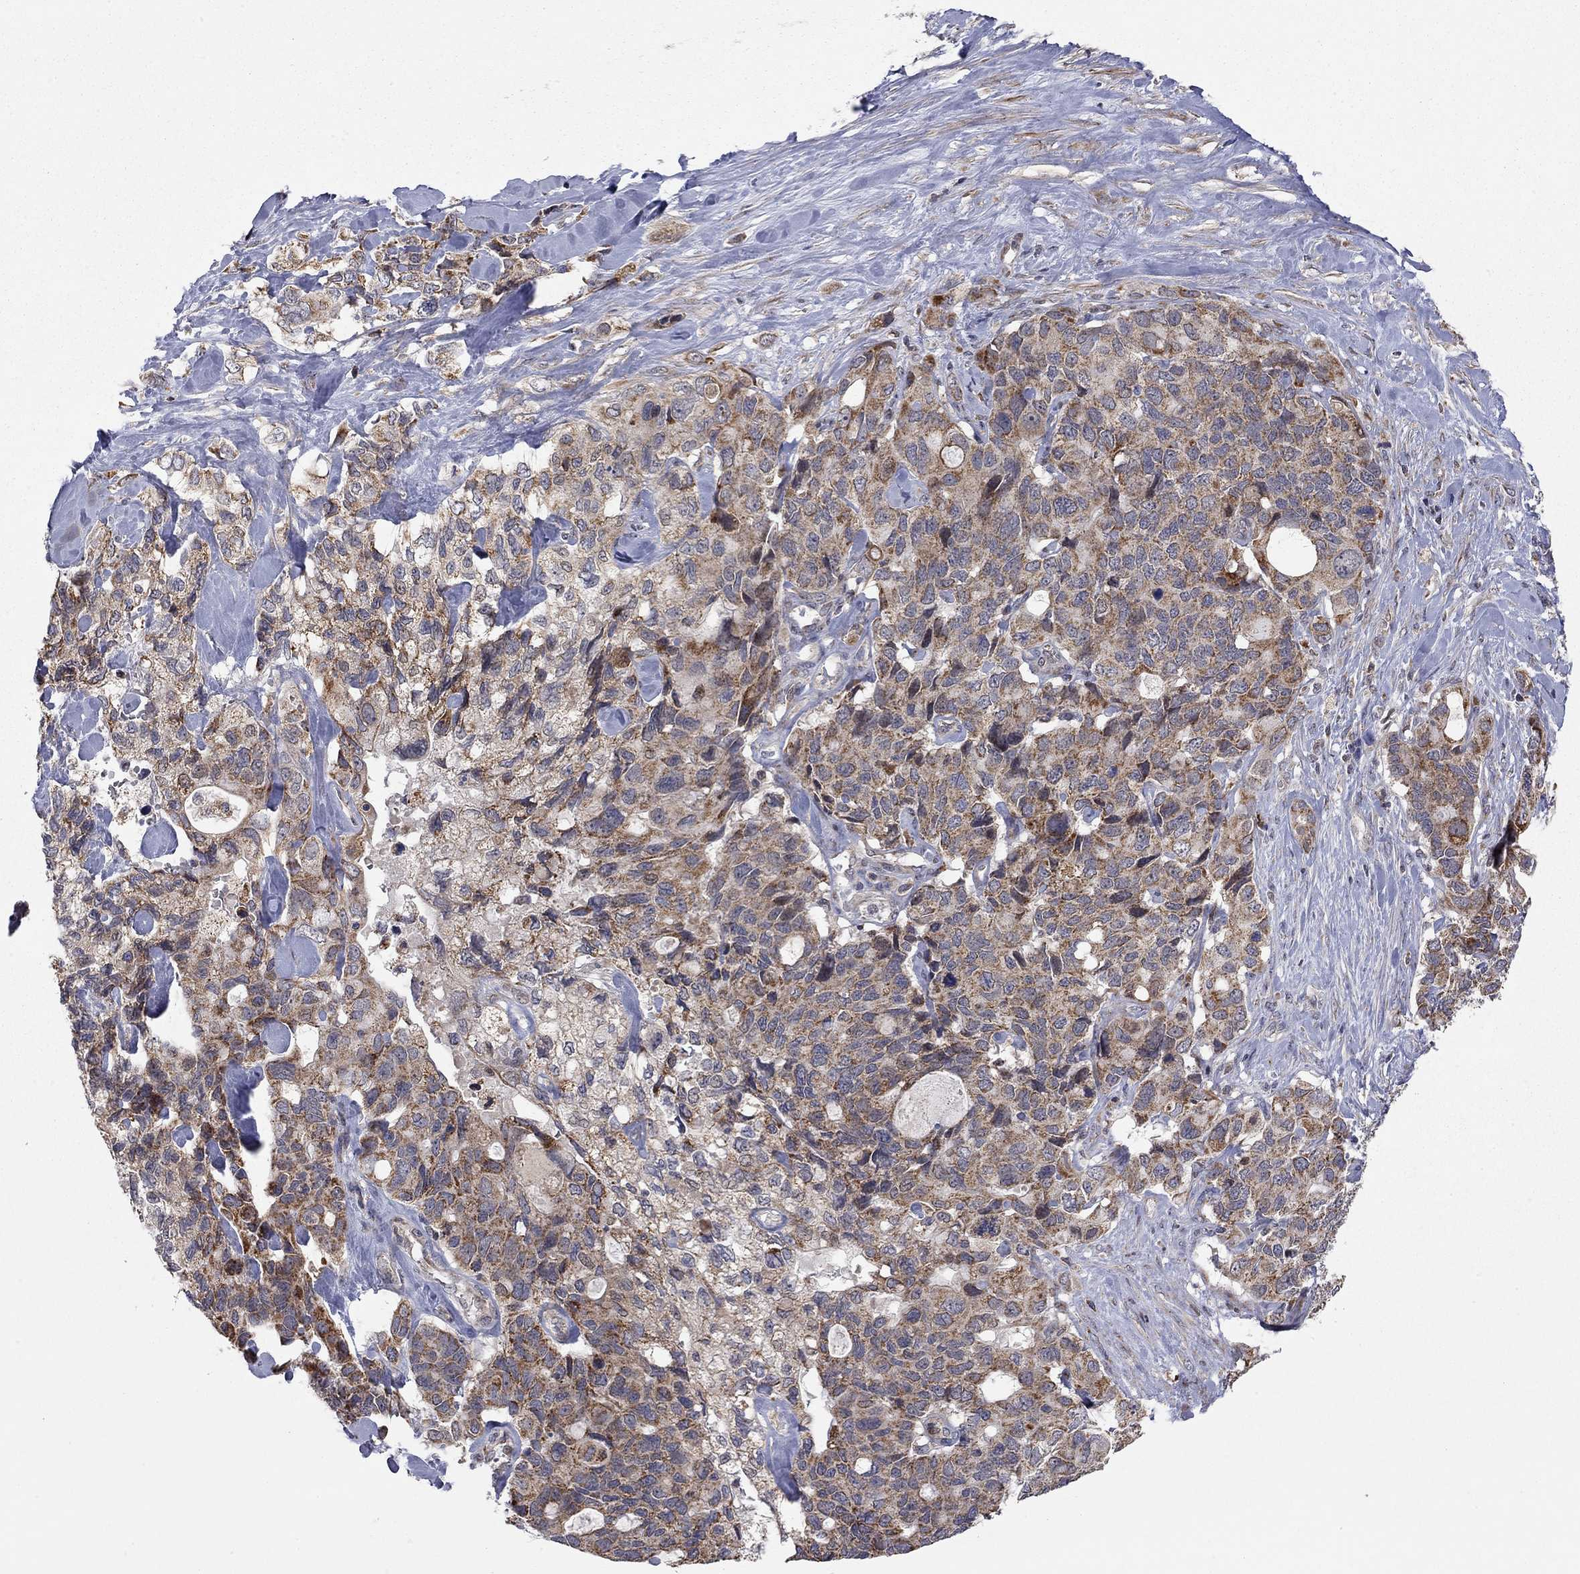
{"staining": {"intensity": "moderate", "quantity": "25%-75%", "location": "cytoplasmic/membranous"}, "tissue": "pancreatic cancer", "cell_type": "Tumor cells", "image_type": "cancer", "snomed": [{"axis": "morphology", "description": "Adenocarcinoma, NOS"}, {"axis": "topography", "description": "Pancreas"}], "caption": "IHC image of neoplastic tissue: human pancreatic cancer (adenocarcinoma) stained using immunohistochemistry (IHC) reveals medium levels of moderate protein expression localized specifically in the cytoplasmic/membranous of tumor cells, appearing as a cytoplasmic/membranous brown color.", "gene": "IDS", "patient": {"sex": "female", "age": 56}}